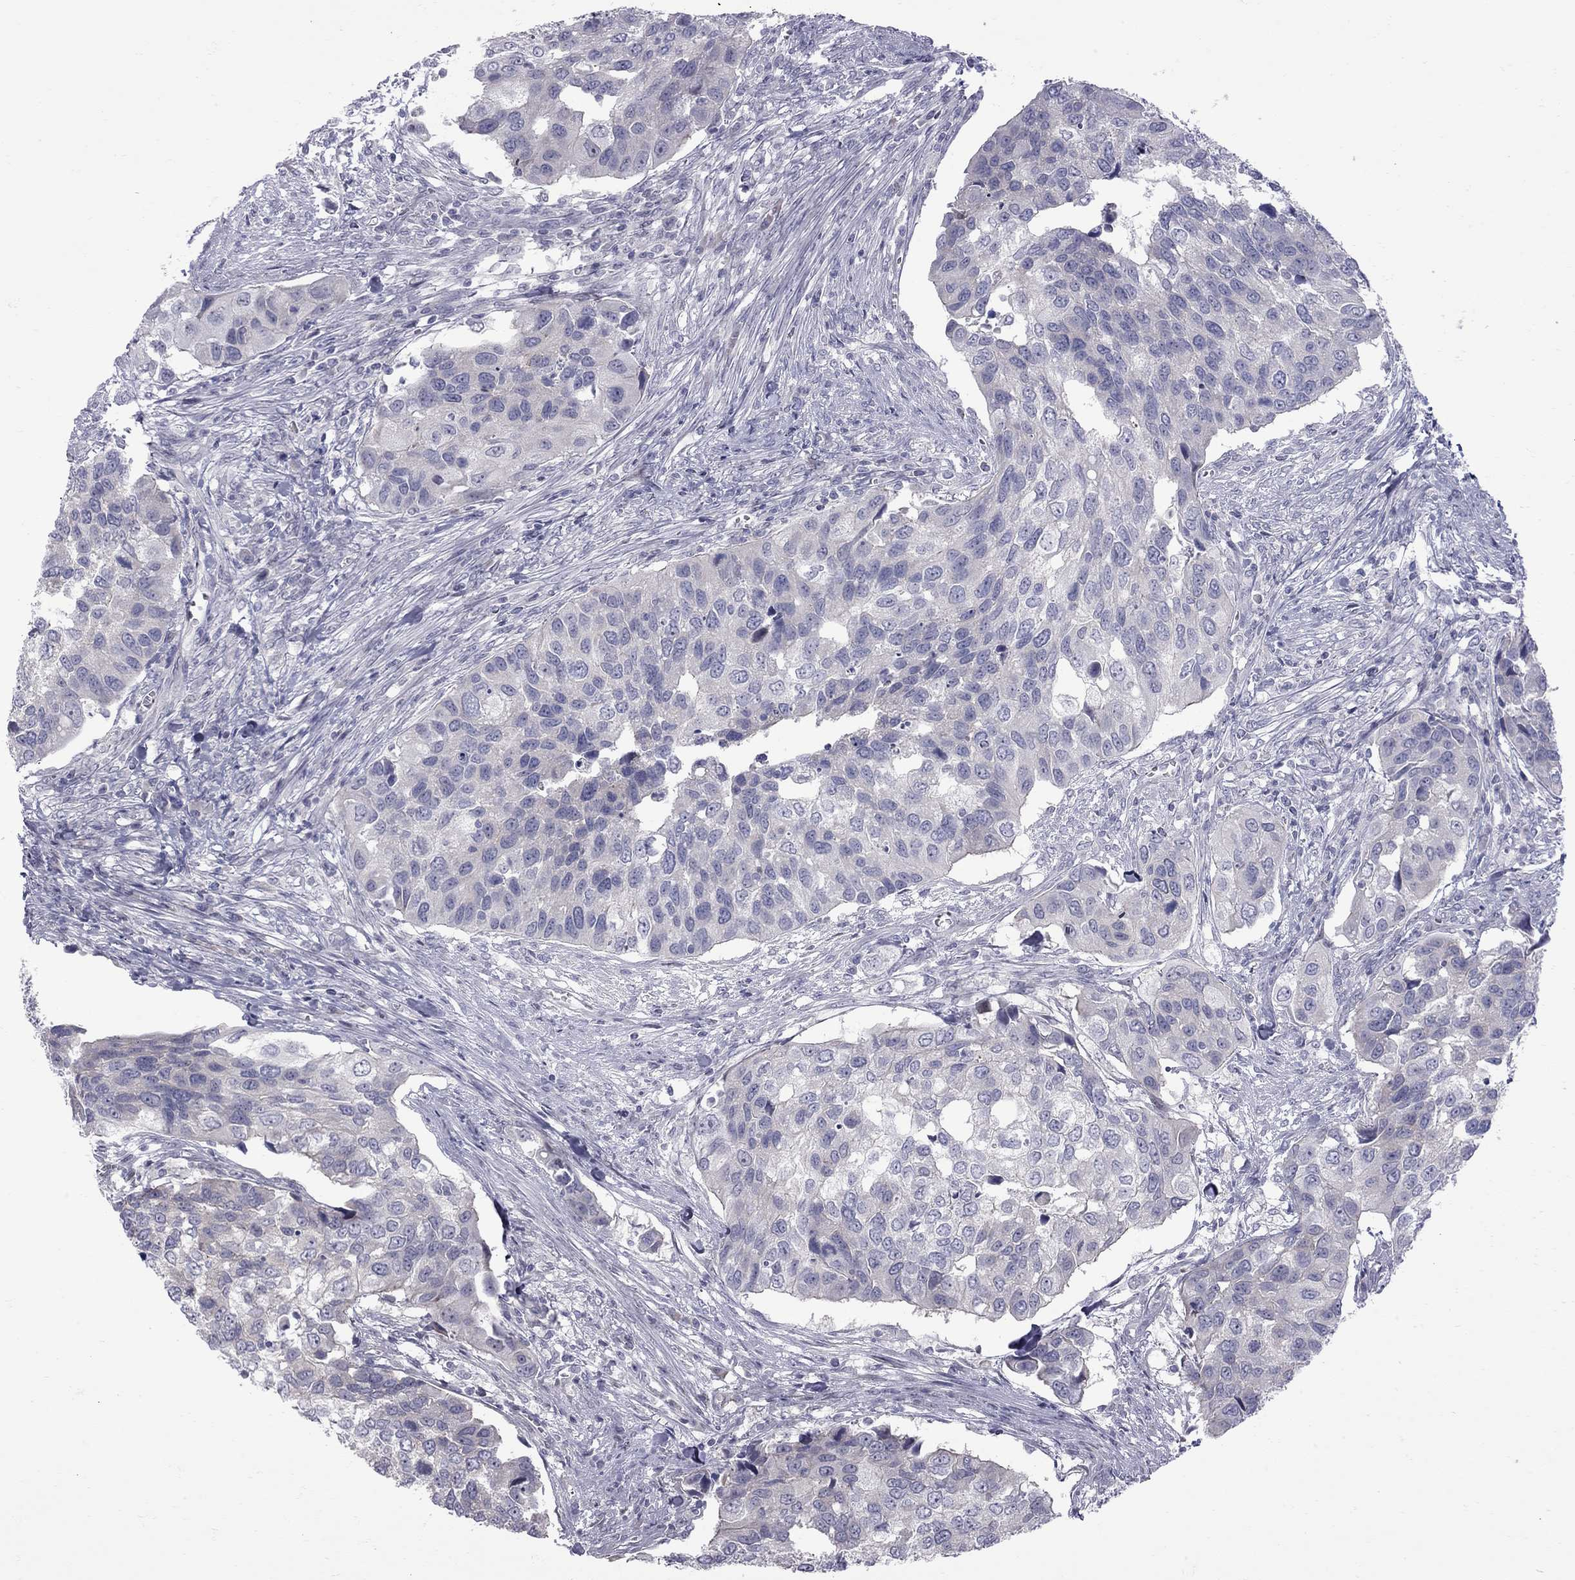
{"staining": {"intensity": "negative", "quantity": "none", "location": "none"}, "tissue": "urothelial cancer", "cell_type": "Tumor cells", "image_type": "cancer", "snomed": [{"axis": "morphology", "description": "Urothelial carcinoma, High grade"}, {"axis": "topography", "description": "Urinary bladder"}], "caption": "Tumor cells are negative for brown protein staining in urothelial cancer.", "gene": "NRARP", "patient": {"sex": "male", "age": 60}}